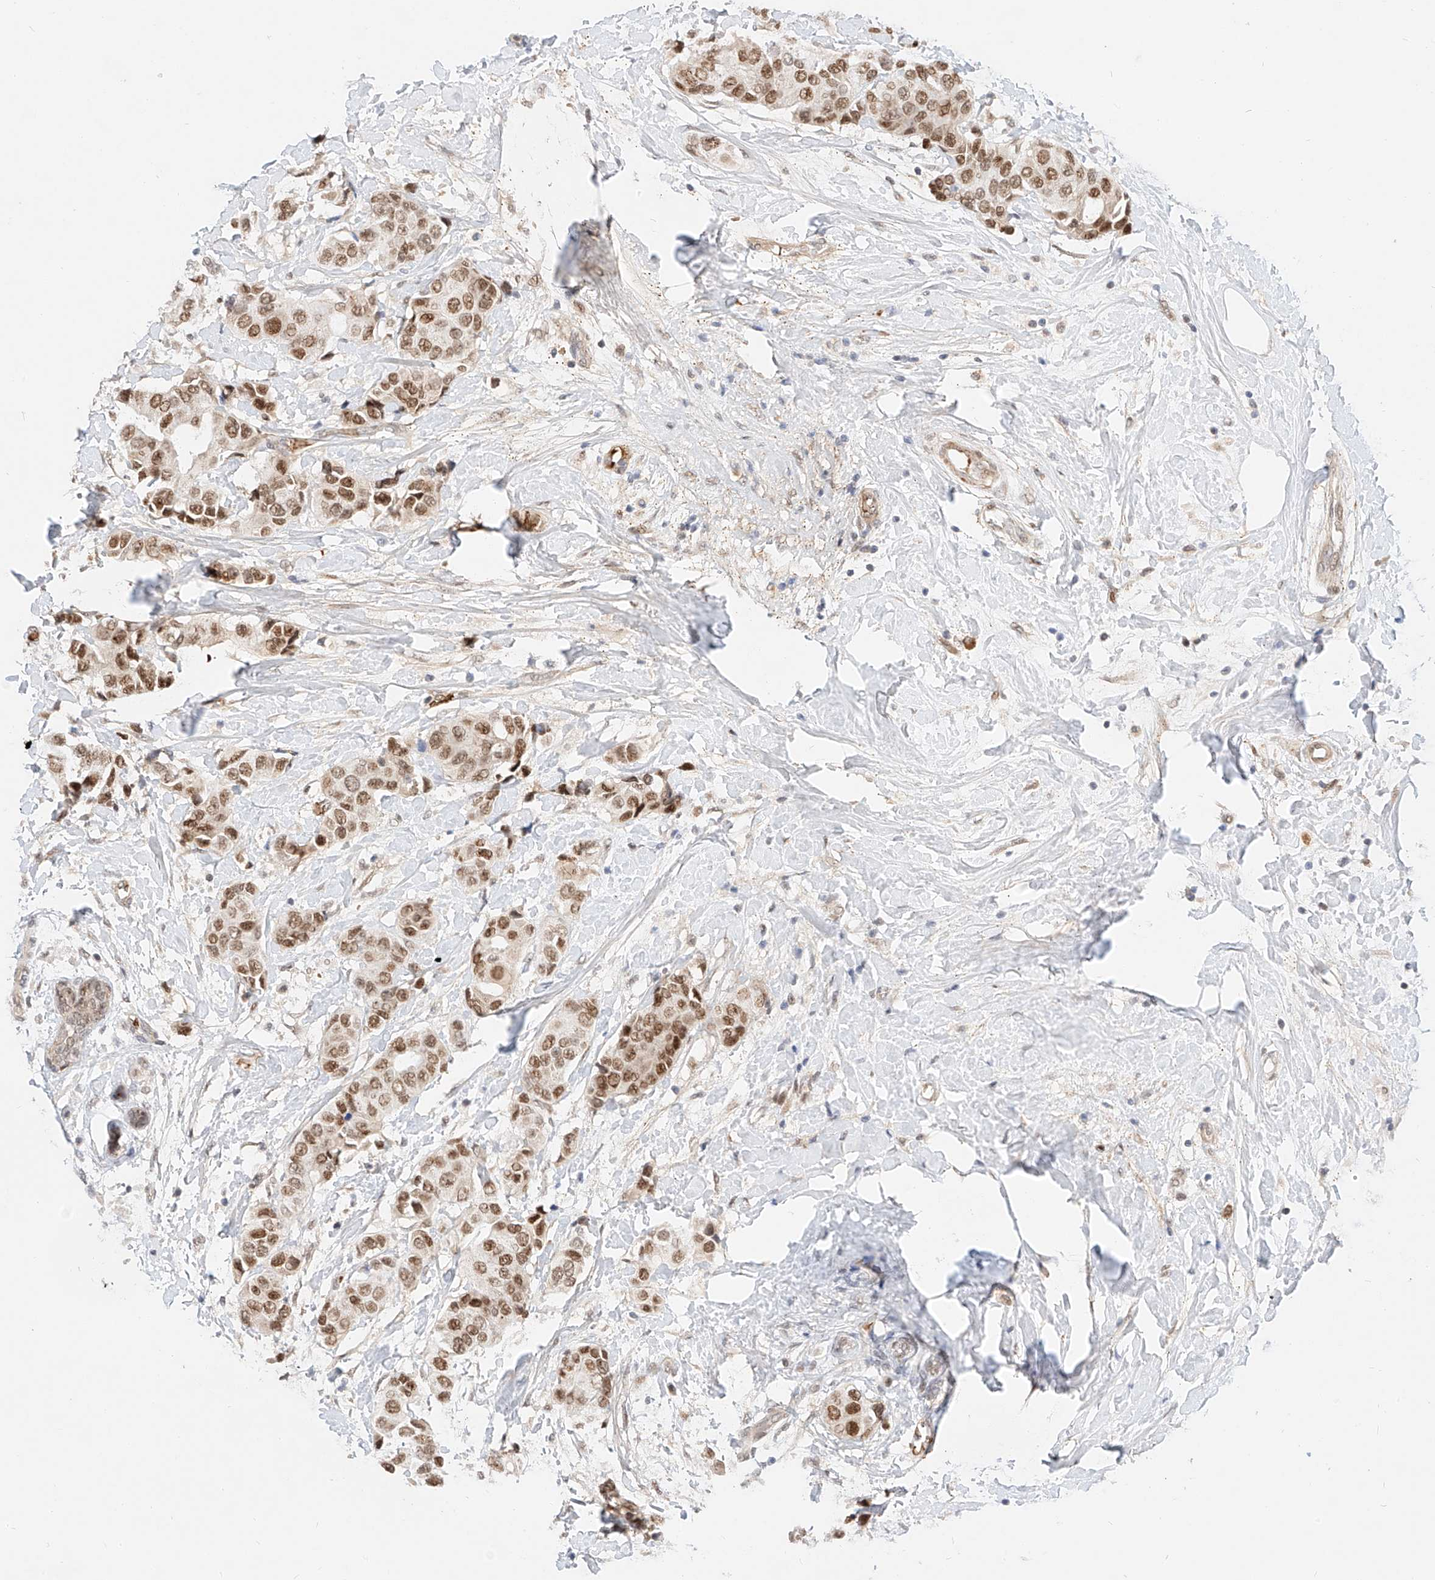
{"staining": {"intensity": "moderate", "quantity": ">75%", "location": "nuclear"}, "tissue": "breast cancer", "cell_type": "Tumor cells", "image_type": "cancer", "snomed": [{"axis": "morphology", "description": "Normal tissue, NOS"}, {"axis": "morphology", "description": "Duct carcinoma"}, {"axis": "topography", "description": "Breast"}], "caption": "This micrograph exhibits breast cancer (intraductal carcinoma) stained with immunohistochemistry (IHC) to label a protein in brown. The nuclear of tumor cells show moderate positivity for the protein. Nuclei are counter-stained blue.", "gene": "CBX8", "patient": {"sex": "female", "age": 39}}